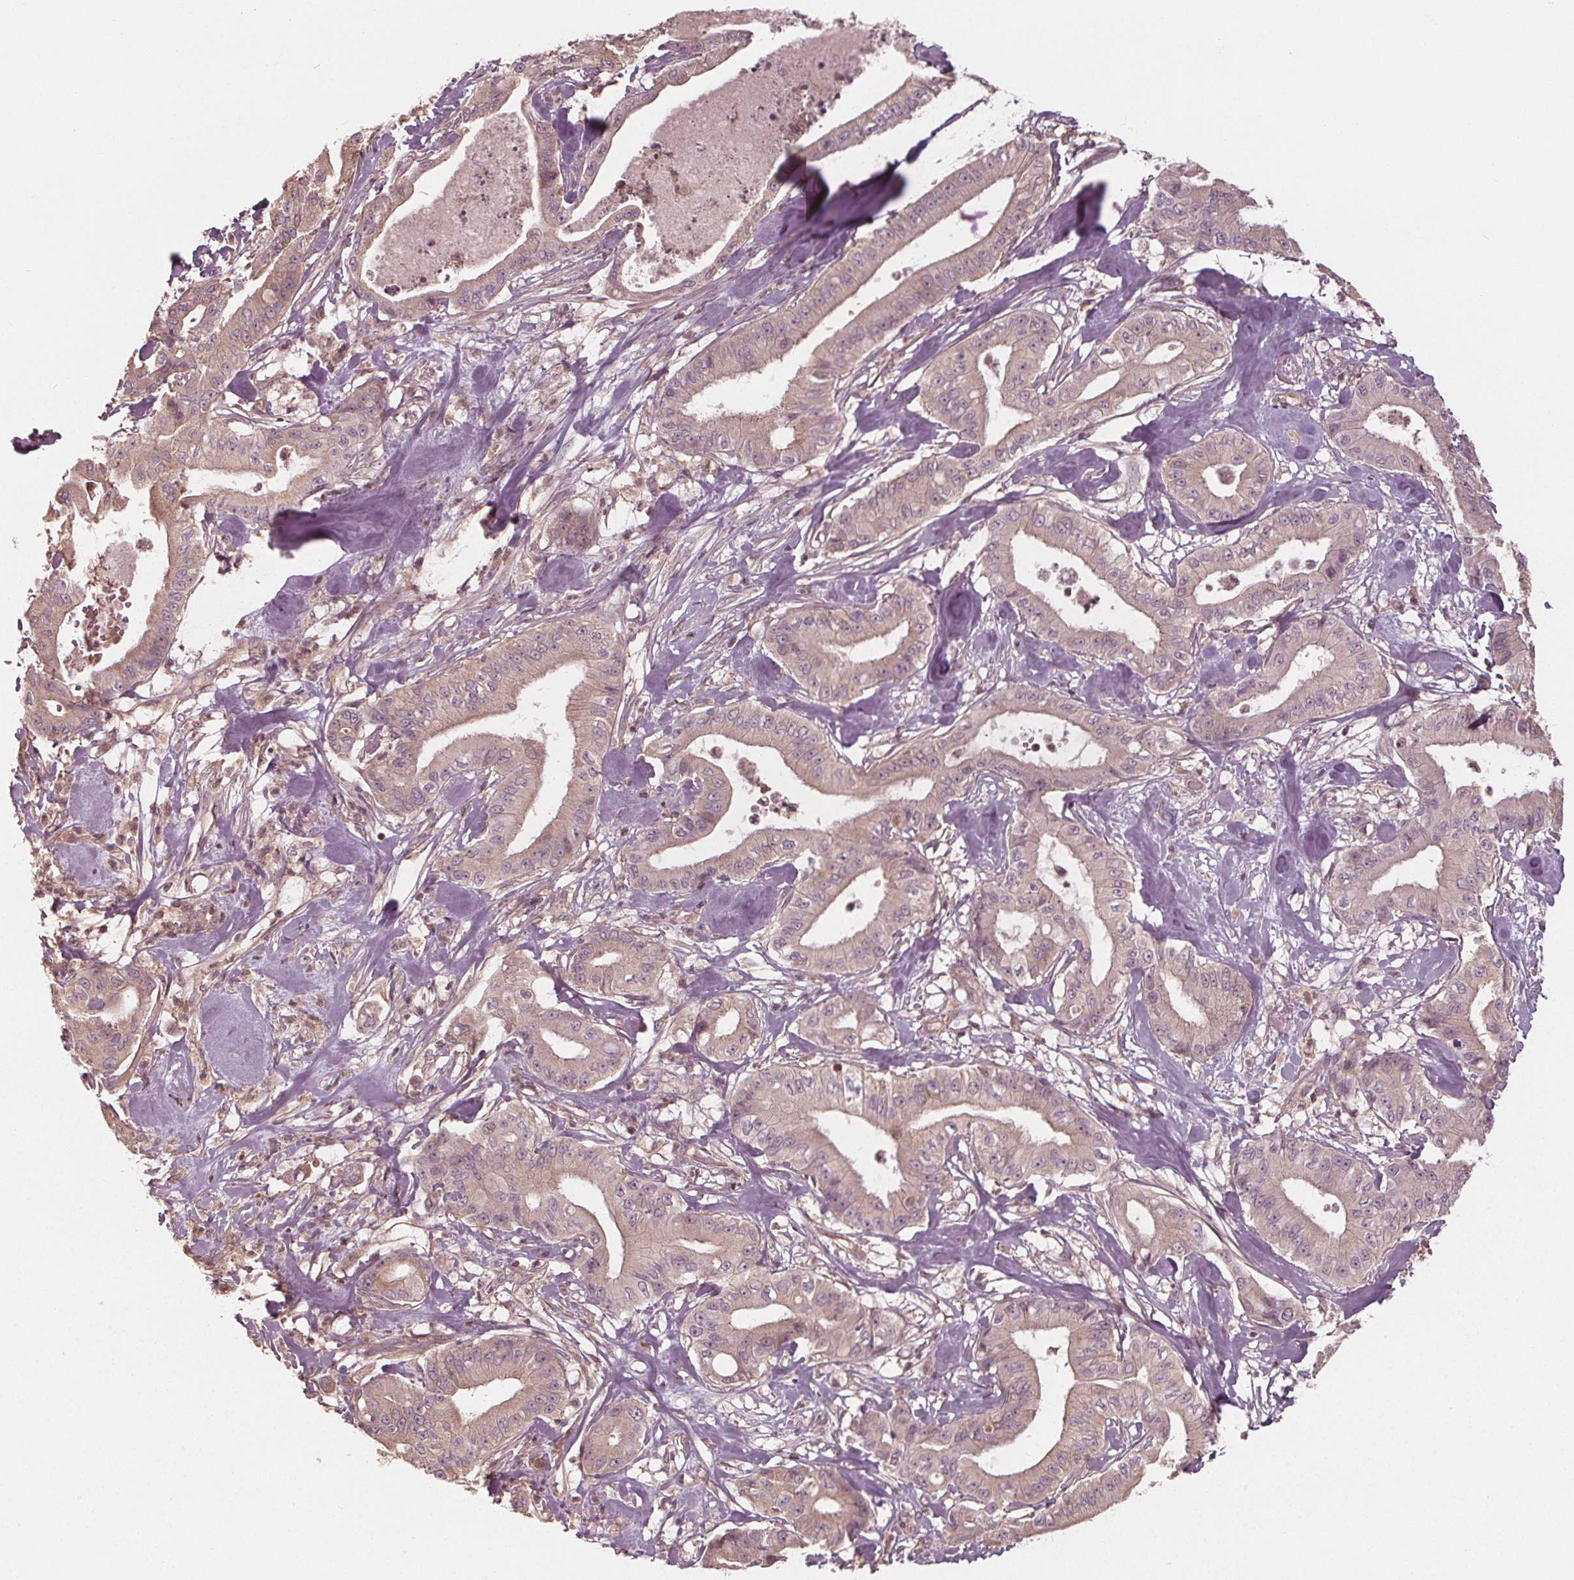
{"staining": {"intensity": "weak", "quantity": "25%-75%", "location": "cytoplasmic/membranous"}, "tissue": "pancreatic cancer", "cell_type": "Tumor cells", "image_type": "cancer", "snomed": [{"axis": "morphology", "description": "Adenocarcinoma, NOS"}, {"axis": "topography", "description": "Pancreas"}], "caption": "Pancreatic cancer (adenocarcinoma) stained with immunohistochemistry (IHC) shows weak cytoplasmic/membranous positivity in approximately 25%-75% of tumor cells. Using DAB (brown) and hematoxylin (blue) stains, captured at high magnification using brightfield microscopy.", "gene": "GNB2", "patient": {"sex": "male", "age": 71}}